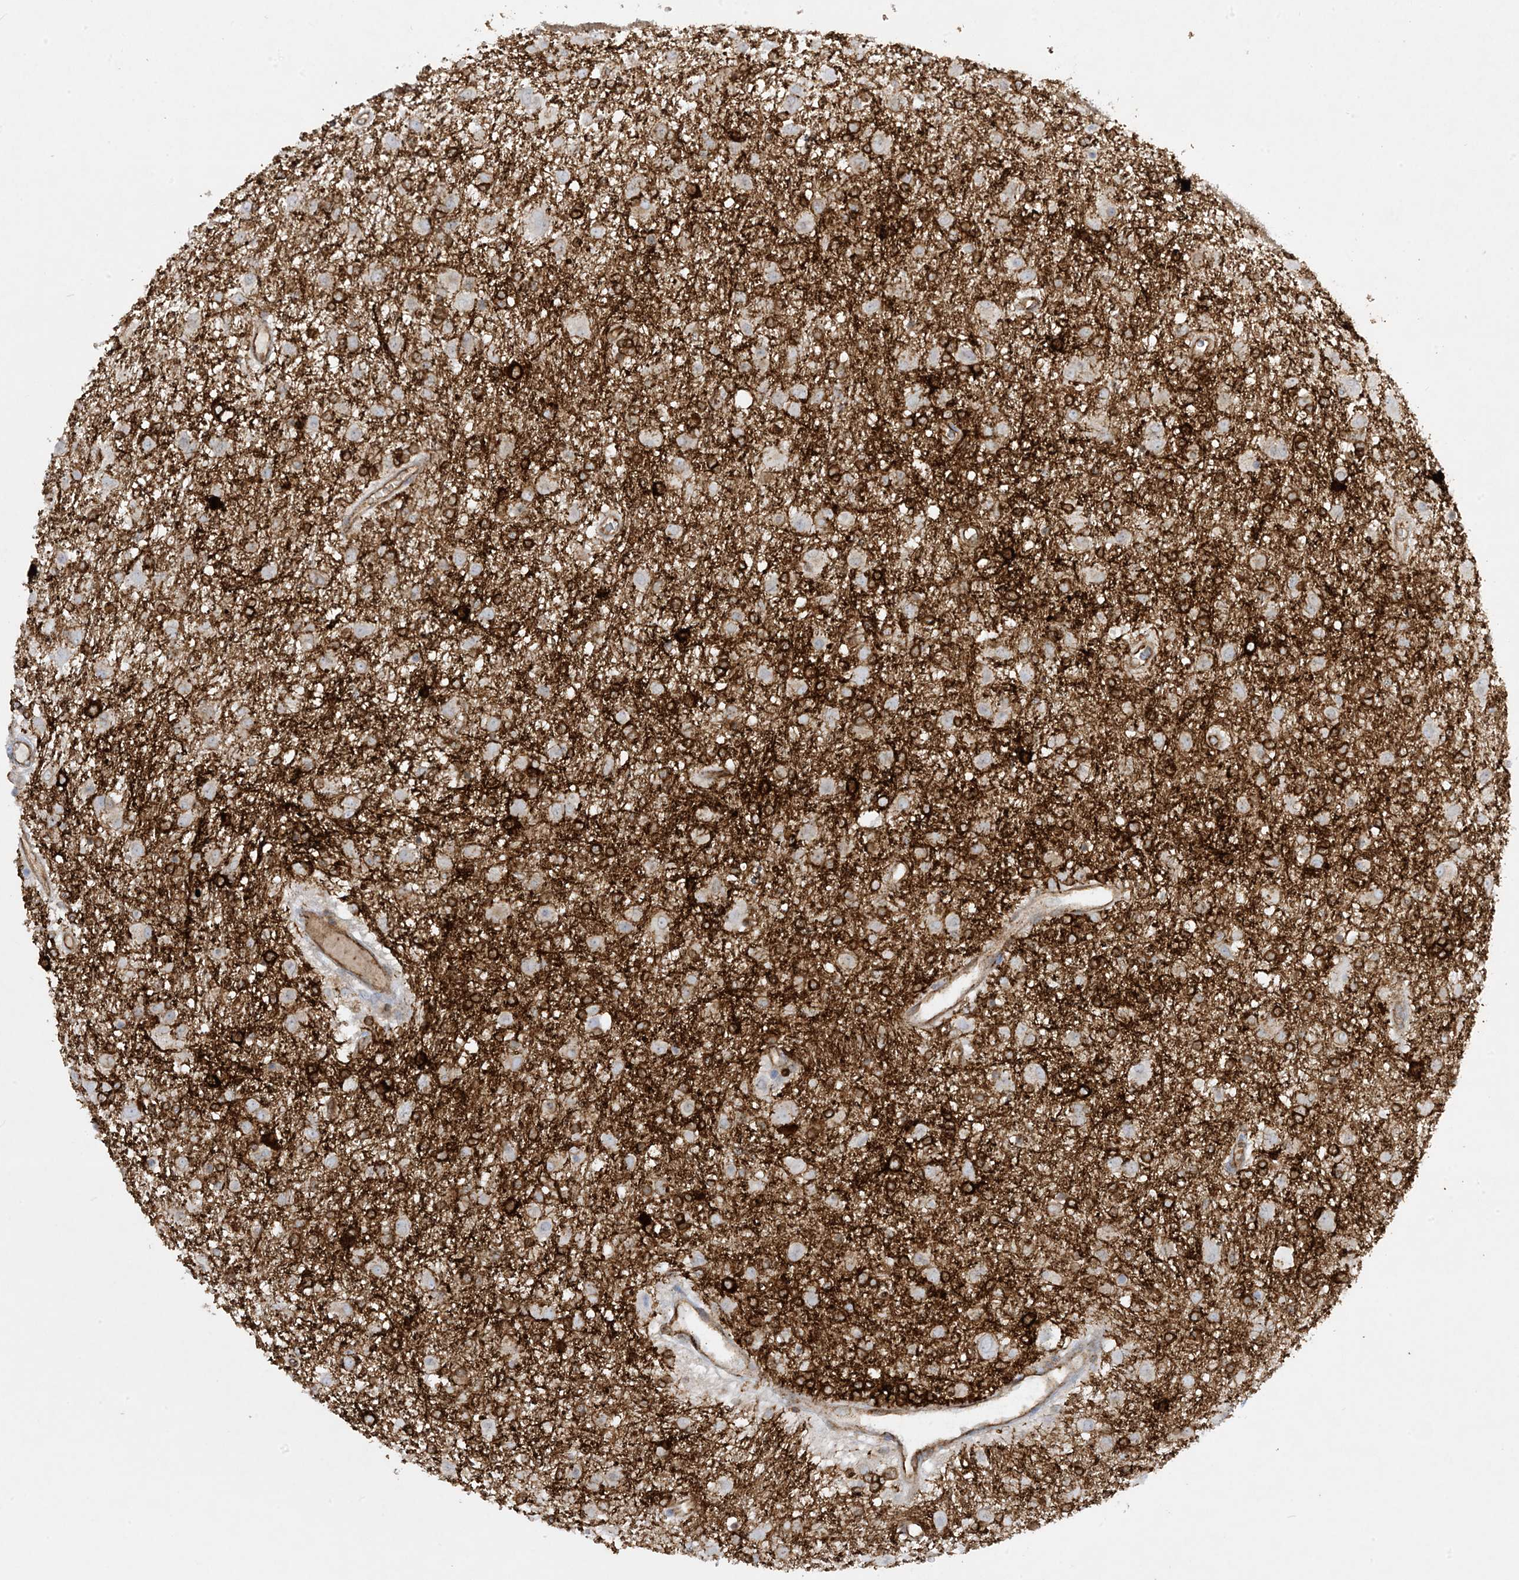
{"staining": {"intensity": "strong", "quantity": "<25%", "location": "cytoplasmic/membranous"}, "tissue": "glioma", "cell_type": "Tumor cells", "image_type": "cancer", "snomed": [{"axis": "morphology", "description": "Glioma, malignant, Low grade"}, {"axis": "topography", "description": "Brain"}], "caption": "A medium amount of strong cytoplasmic/membranous positivity is seen in approximately <25% of tumor cells in low-grade glioma (malignant) tissue.", "gene": "HLA-E", "patient": {"sex": "male", "age": 65}}